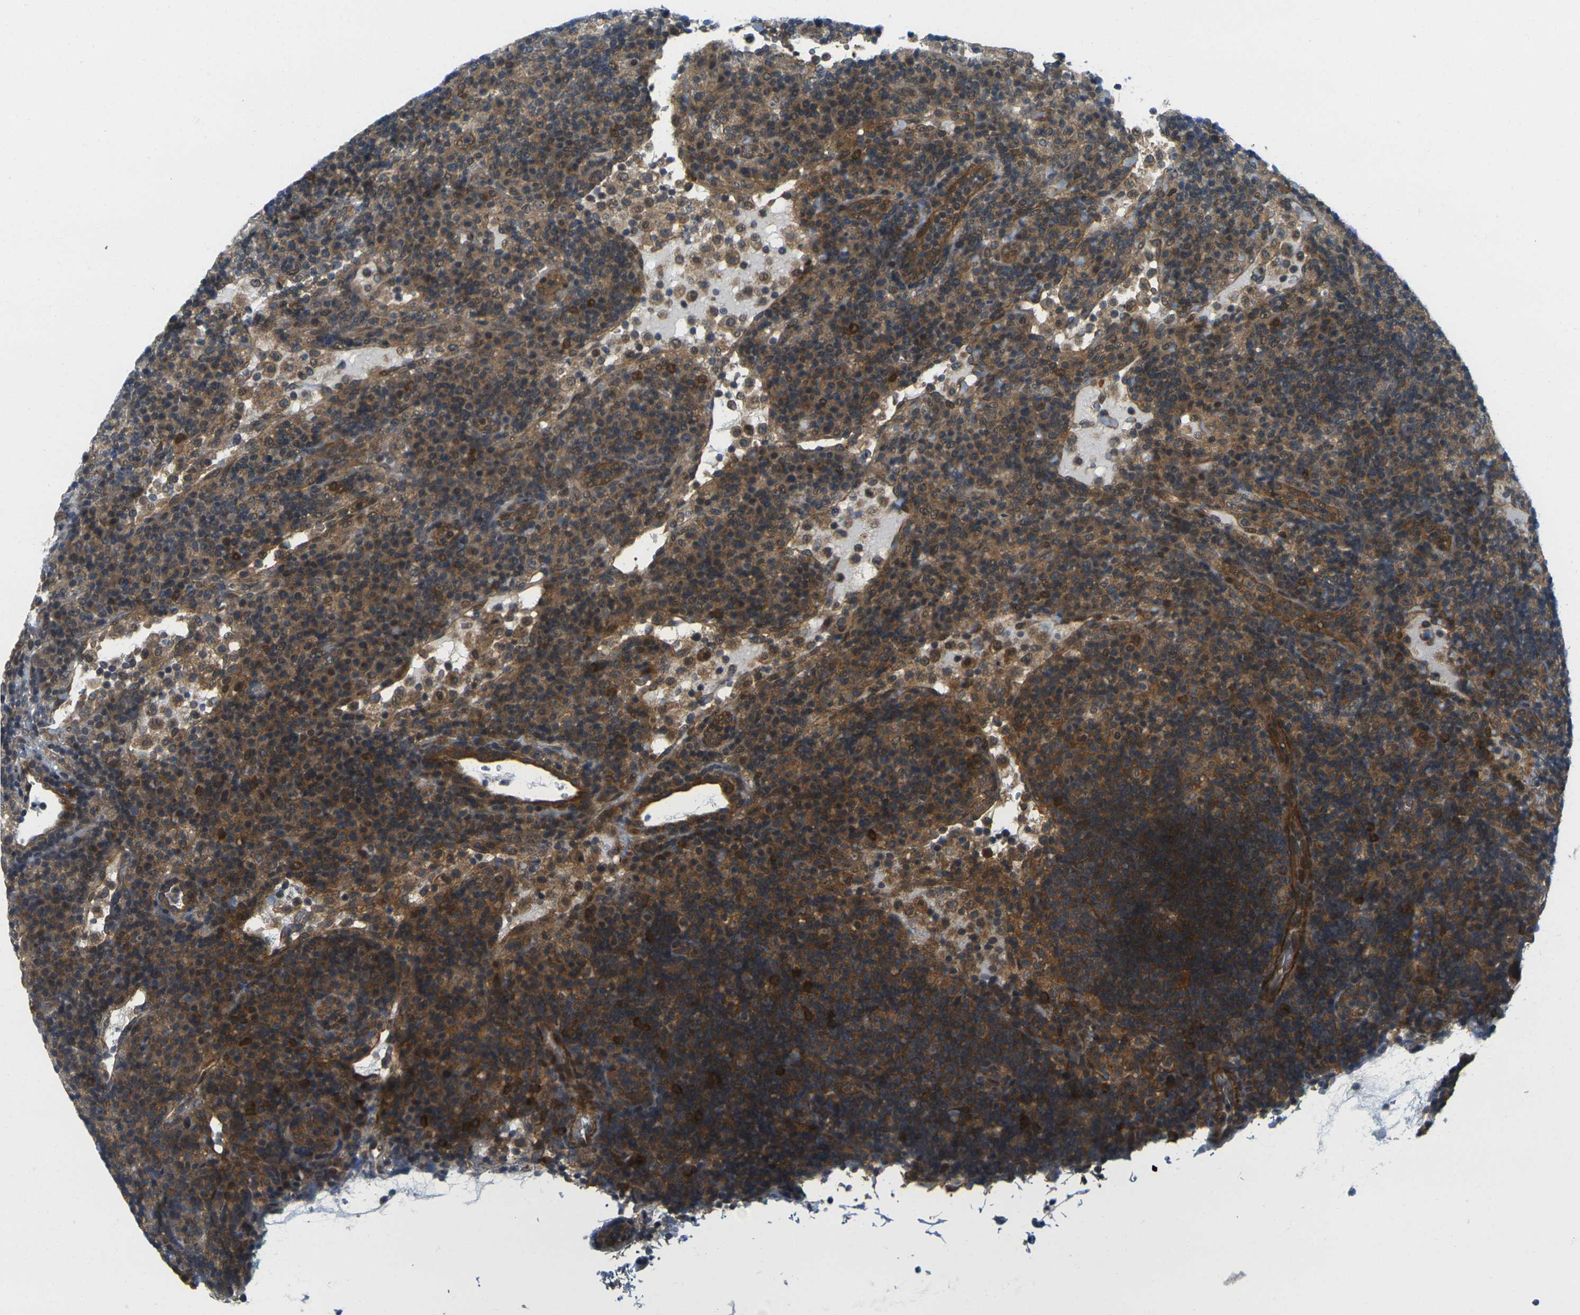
{"staining": {"intensity": "moderate", "quantity": ">75%", "location": "cytoplasmic/membranous"}, "tissue": "lymph node", "cell_type": "Germinal center cells", "image_type": "normal", "snomed": [{"axis": "morphology", "description": "Normal tissue, NOS"}, {"axis": "topography", "description": "Lymph node"}], "caption": "High-power microscopy captured an immunohistochemistry image of normal lymph node, revealing moderate cytoplasmic/membranous expression in about >75% of germinal center cells. (DAB IHC, brown staining for protein, blue staining for nuclei).", "gene": "KCTD10", "patient": {"sex": "female", "age": 53}}